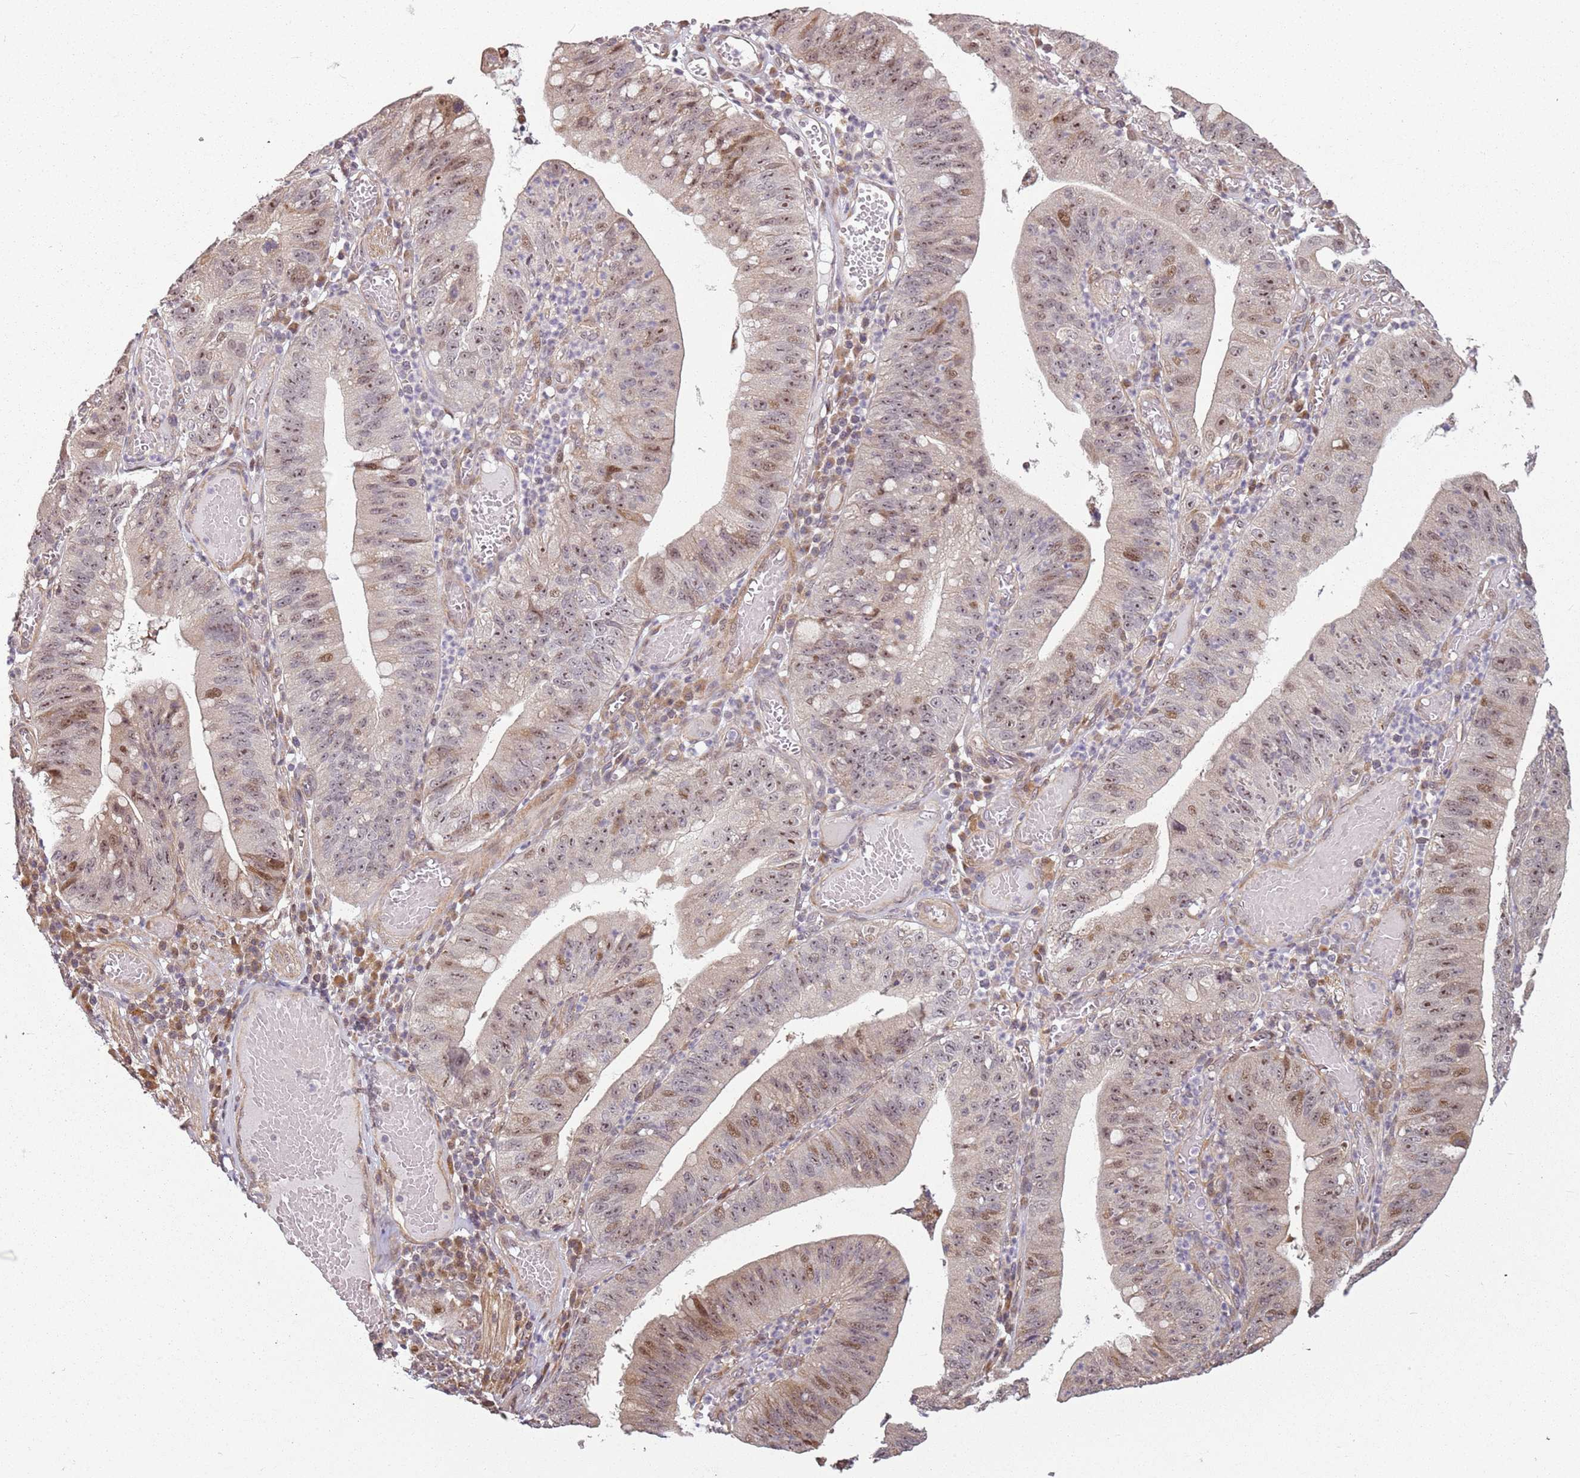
{"staining": {"intensity": "moderate", "quantity": "25%-75%", "location": "nuclear"}, "tissue": "stomach cancer", "cell_type": "Tumor cells", "image_type": "cancer", "snomed": [{"axis": "morphology", "description": "Adenocarcinoma, NOS"}, {"axis": "topography", "description": "Stomach"}], "caption": "A brown stain highlights moderate nuclear staining of a protein in human stomach adenocarcinoma tumor cells.", "gene": "CHURC1", "patient": {"sex": "male", "age": 59}}